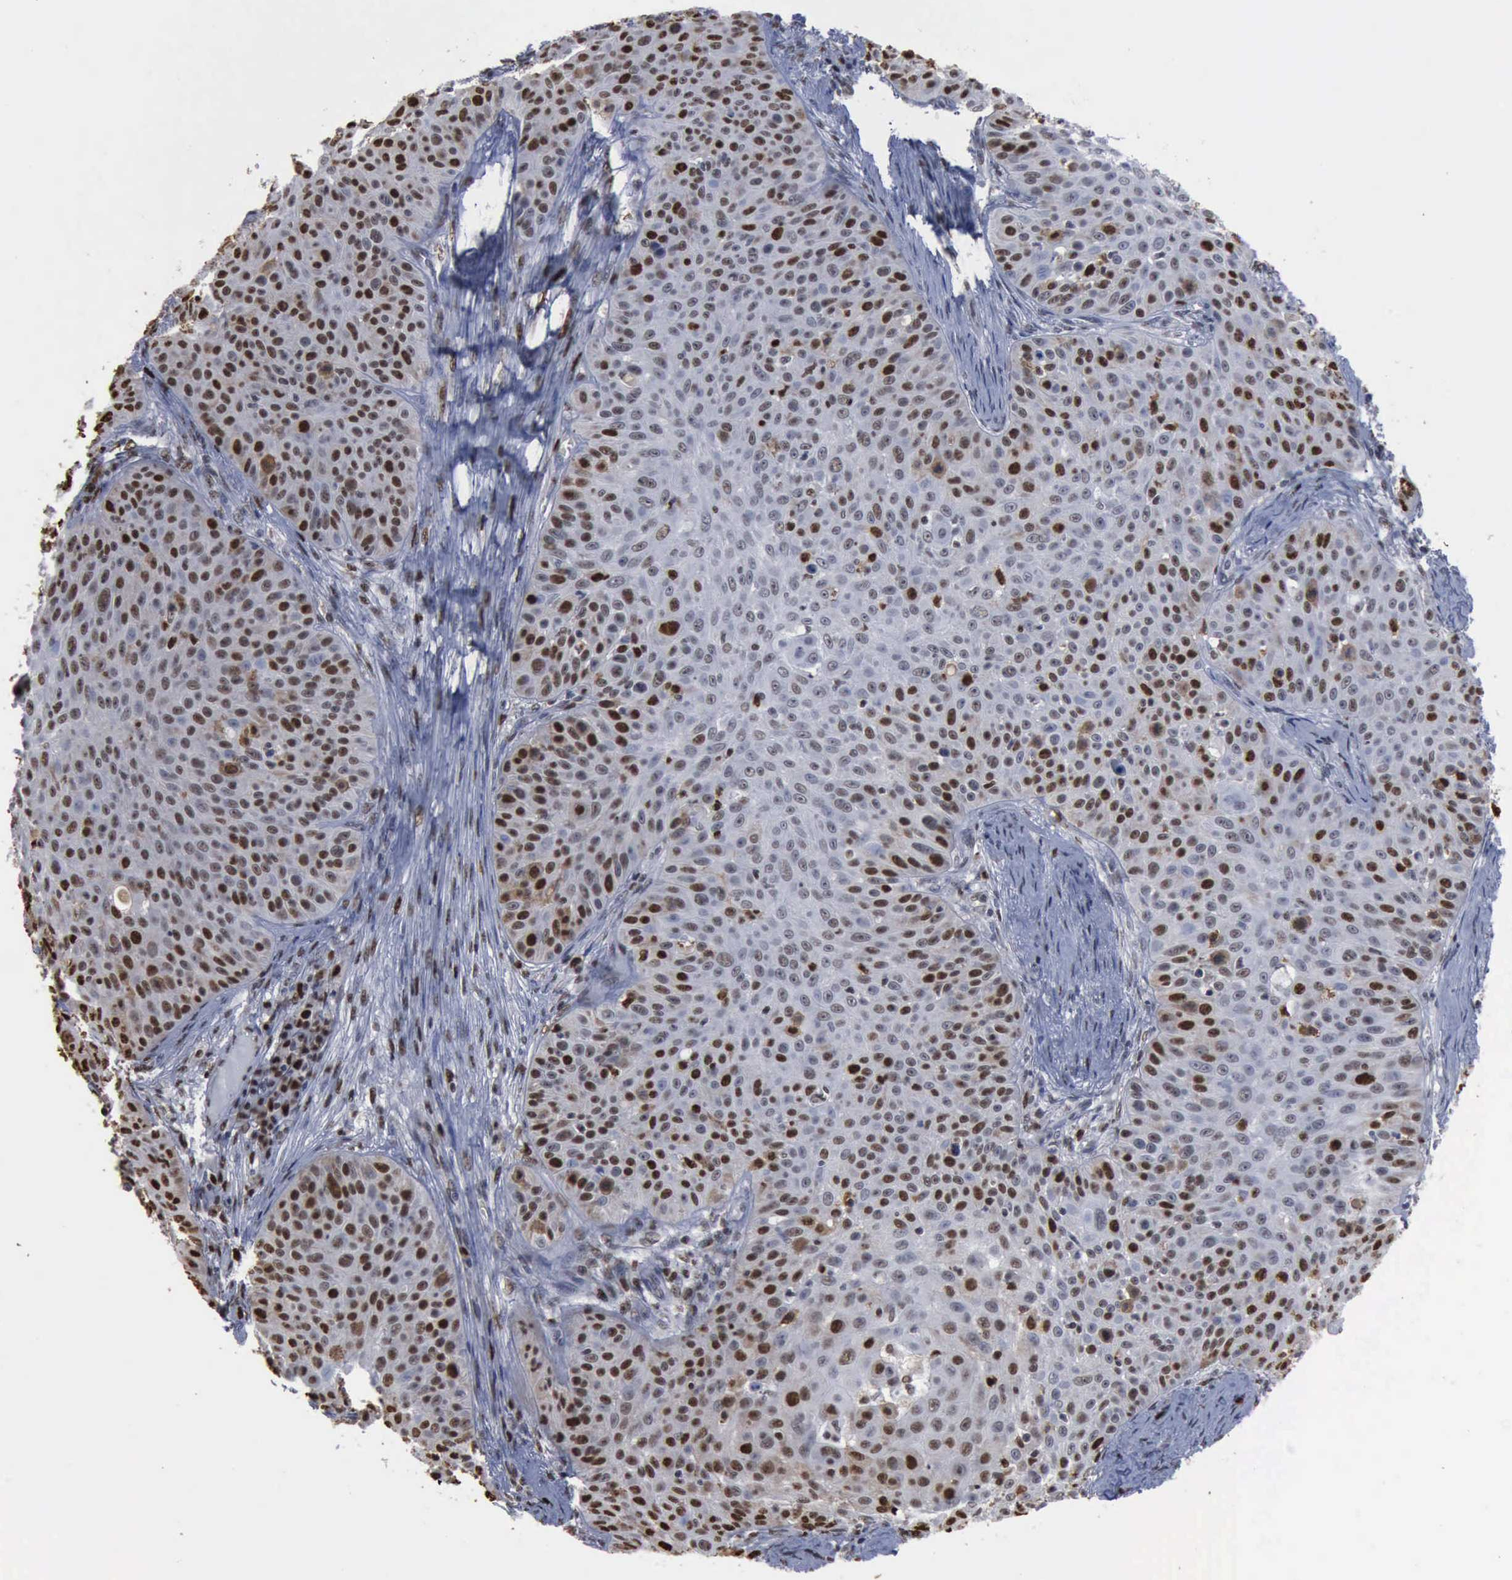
{"staining": {"intensity": "moderate", "quantity": "25%-75%", "location": "nuclear"}, "tissue": "skin cancer", "cell_type": "Tumor cells", "image_type": "cancer", "snomed": [{"axis": "morphology", "description": "Squamous cell carcinoma, NOS"}, {"axis": "topography", "description": "Skin"}], "caption": "Immunohistochemical staining of skin cancer demonstrates medium levels of moderate nuclear protein staining in approximately 25%-75% of tumor cells.", "gene": "PCNA", "patient": {"sex": "male", "age": 82}}